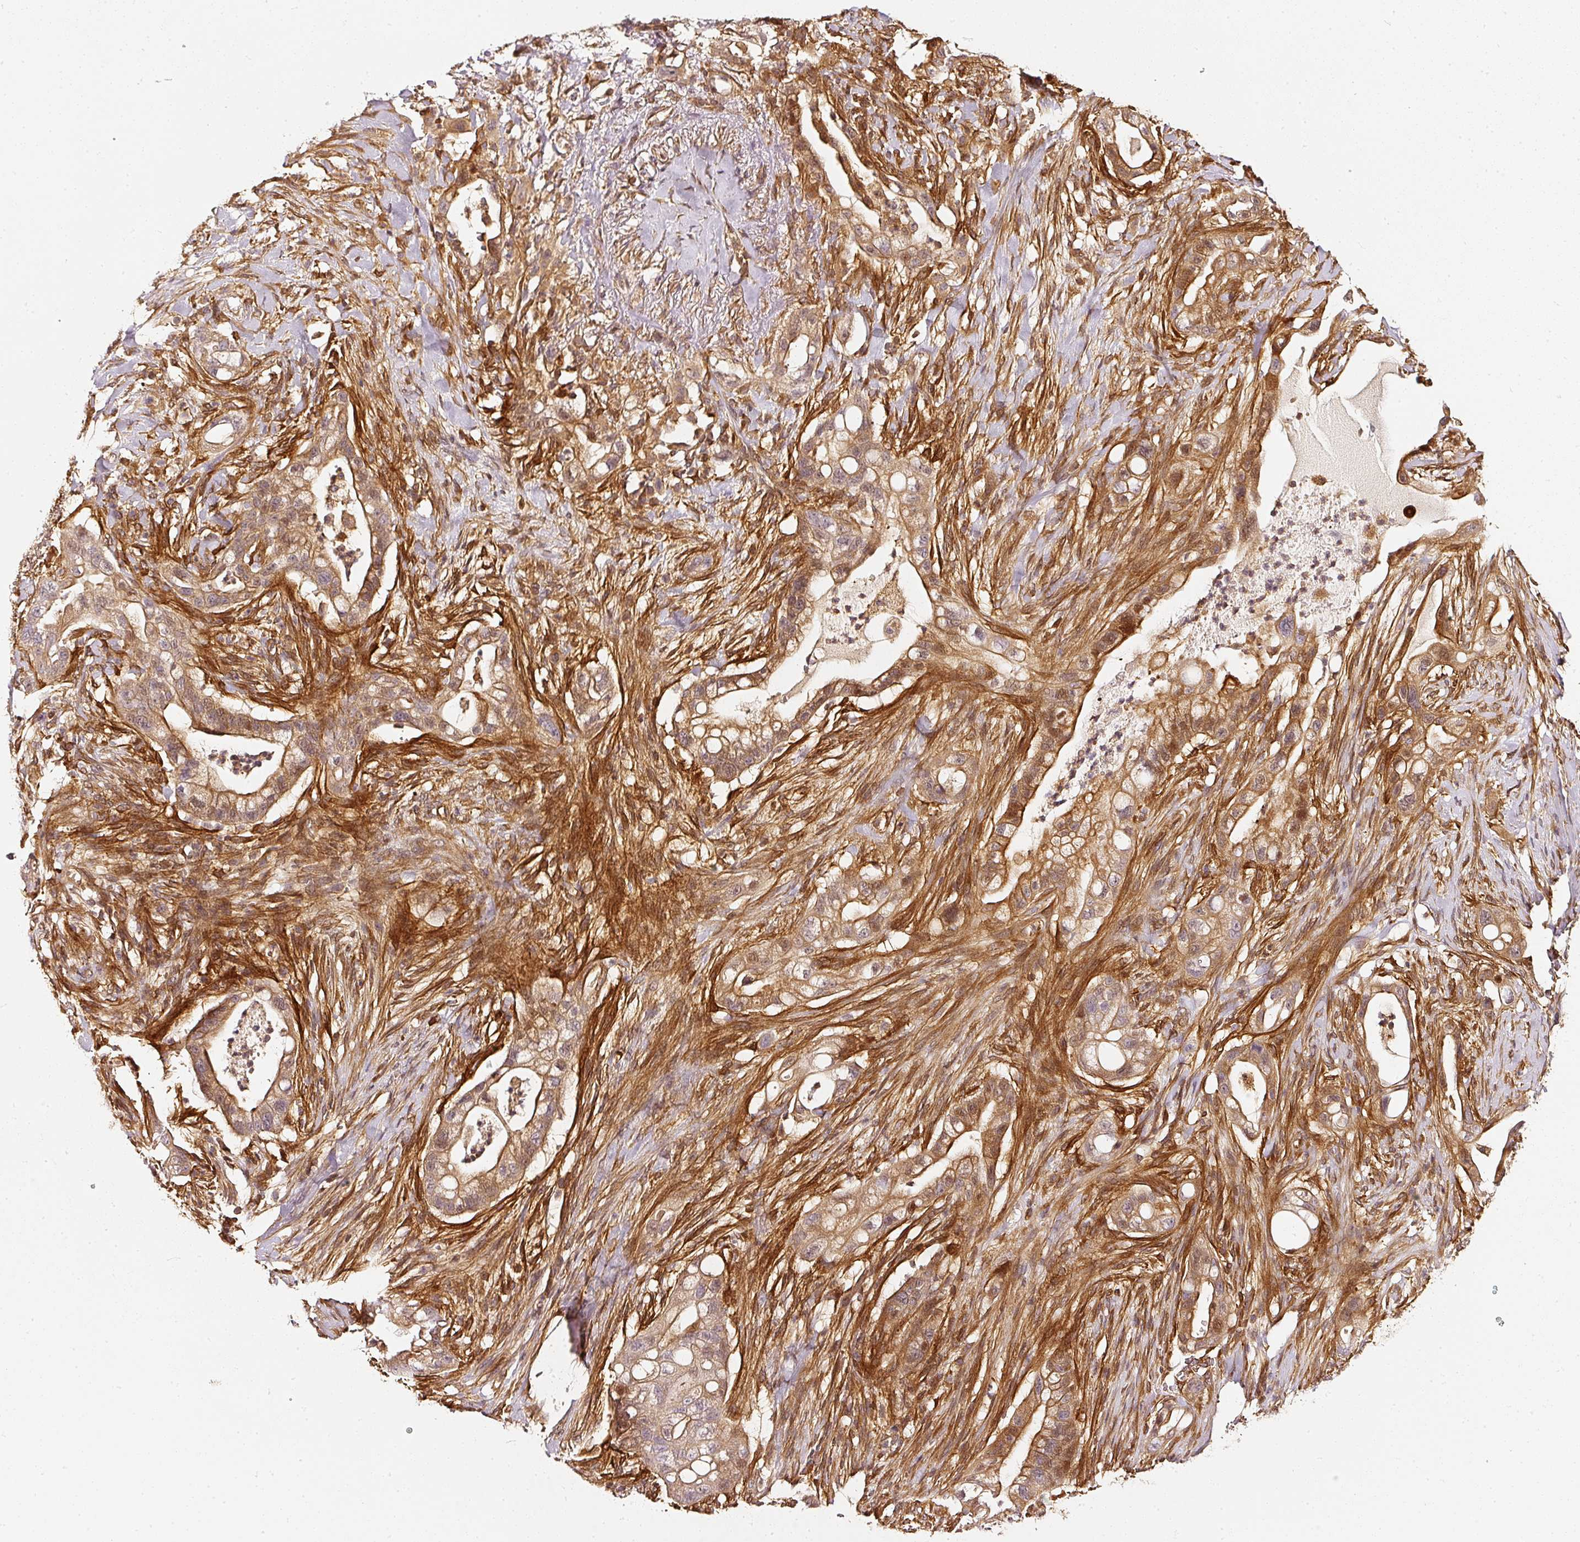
{"staining": {"intensity": "strong", "quantity": "25%-75%", "location": "cytoplasmic/membranous,nuclear"}, "tissue": "pancreatic cancer", "cell_type": "Tumor cells", "image_type": "cancer", "snomed": [{"axis": "morphology", "description": "Adenocarcinoma, NOS"}, {"axis": "topography", "description": "Pancreas"}], "caption": "An IHC histopathology image of neoplastic tissue is shown. Protein staining in brown highlights strong cytoplasmic/membranous and nuclear positivity in pancreatic adenocarcinoma within tumor cells.", "gene": "ASMTL", "patient": {"sex": "male", "age": 44}}